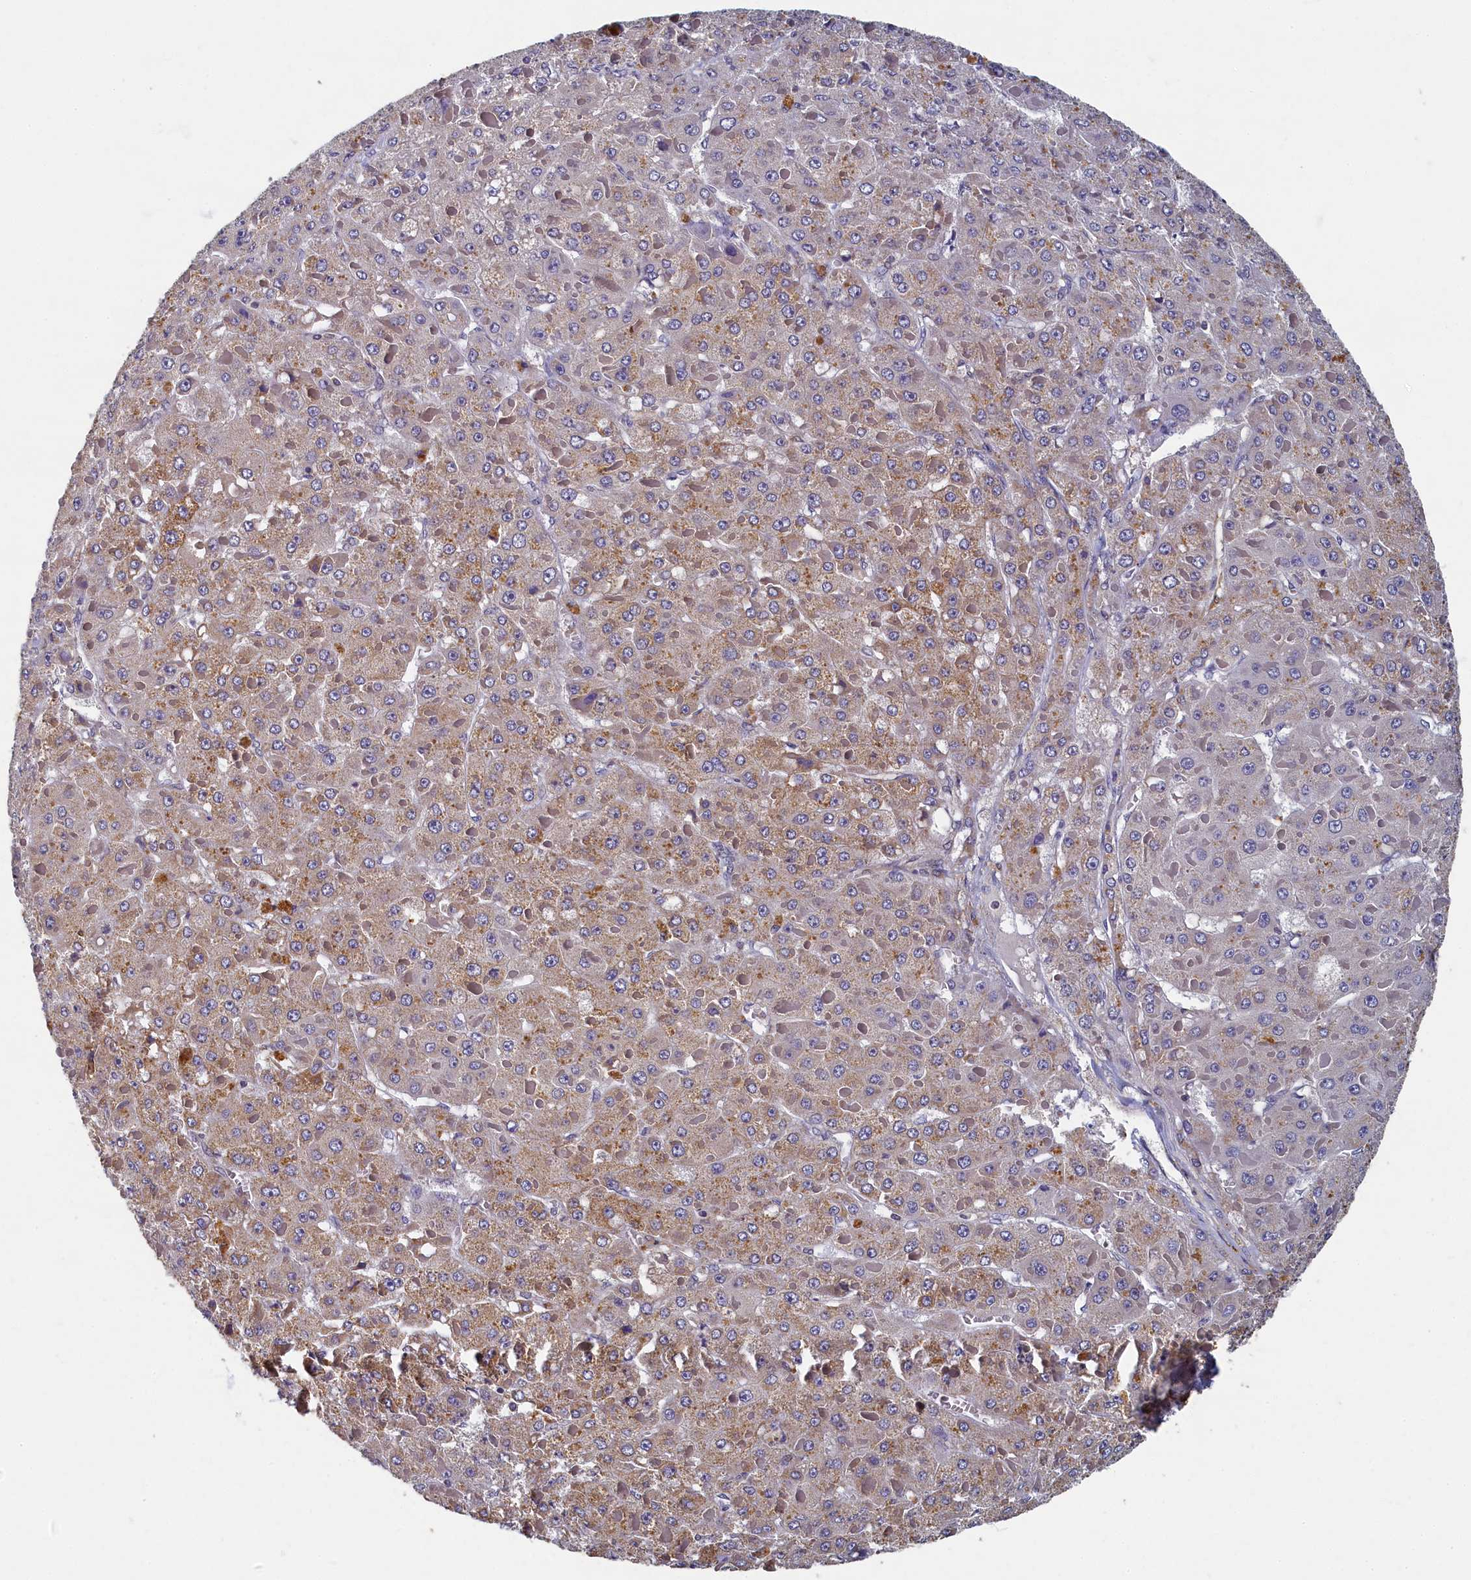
{"staining": {"intensity": "weak", "quantity": "<25%", "location": "cytoplasmic/membranous"}, "tissue": "liver cancer", "cell_type": "Tumor cells", "image_type": "cancer", "snomed": [{"axis": "morphology", "description": "Carcinoma, Hepatocellular, NOS"}, {"axis": "topography", "description": "Liver"}], "caption": "DAB (3,3'-diaminobenzidine) immunohistochemical staining of liver cancer exhibits no significant expression in tumor cells.", "gene": "TBCB", "patient": {"sex": "female", "age": 73}}